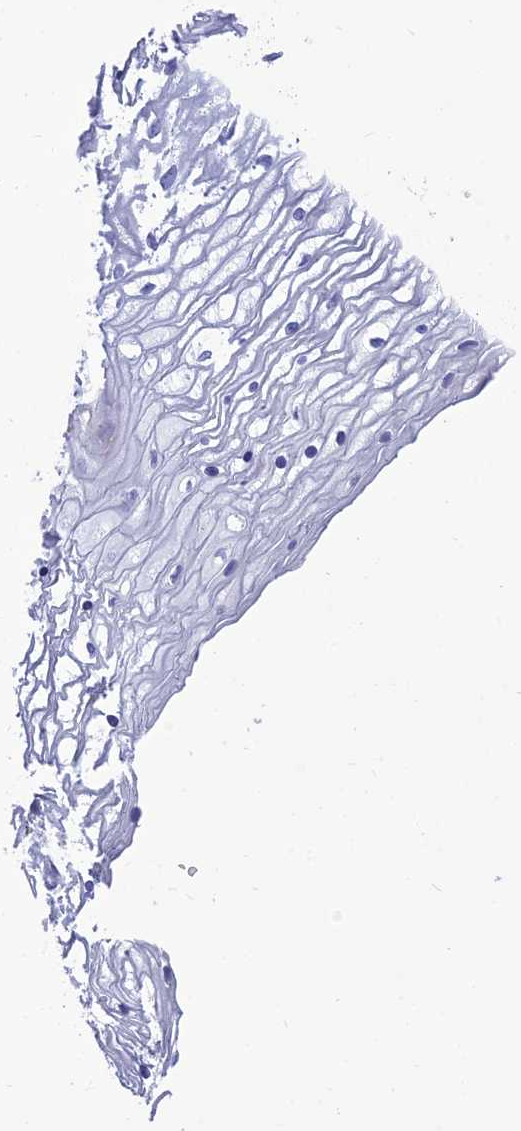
{"staining": {"intensity": "negative", "quantity": "none", "location": "none"}, "tissue": "vagina", "cell_type": "Squamous epithelial cells", "image_type": "normal", "snomed": [{"axis": "morphology", "description": "Normal tissue, NOS"}, {"axis": "topography", "description": "Vagina"}], "caption": "Immunohistochemical staining of unremarkable vagina displays no significant staining in squamous epithelial cells. The staining was performed using DAB (3,3'-diaminobenzidine) to visualize the protein expression in brown, while the nuclei were stained in blue with hematoxylin (Magnification: 20x).", "gene": "PPP1R18", "patient": {"sex": "female", "age": 34}}